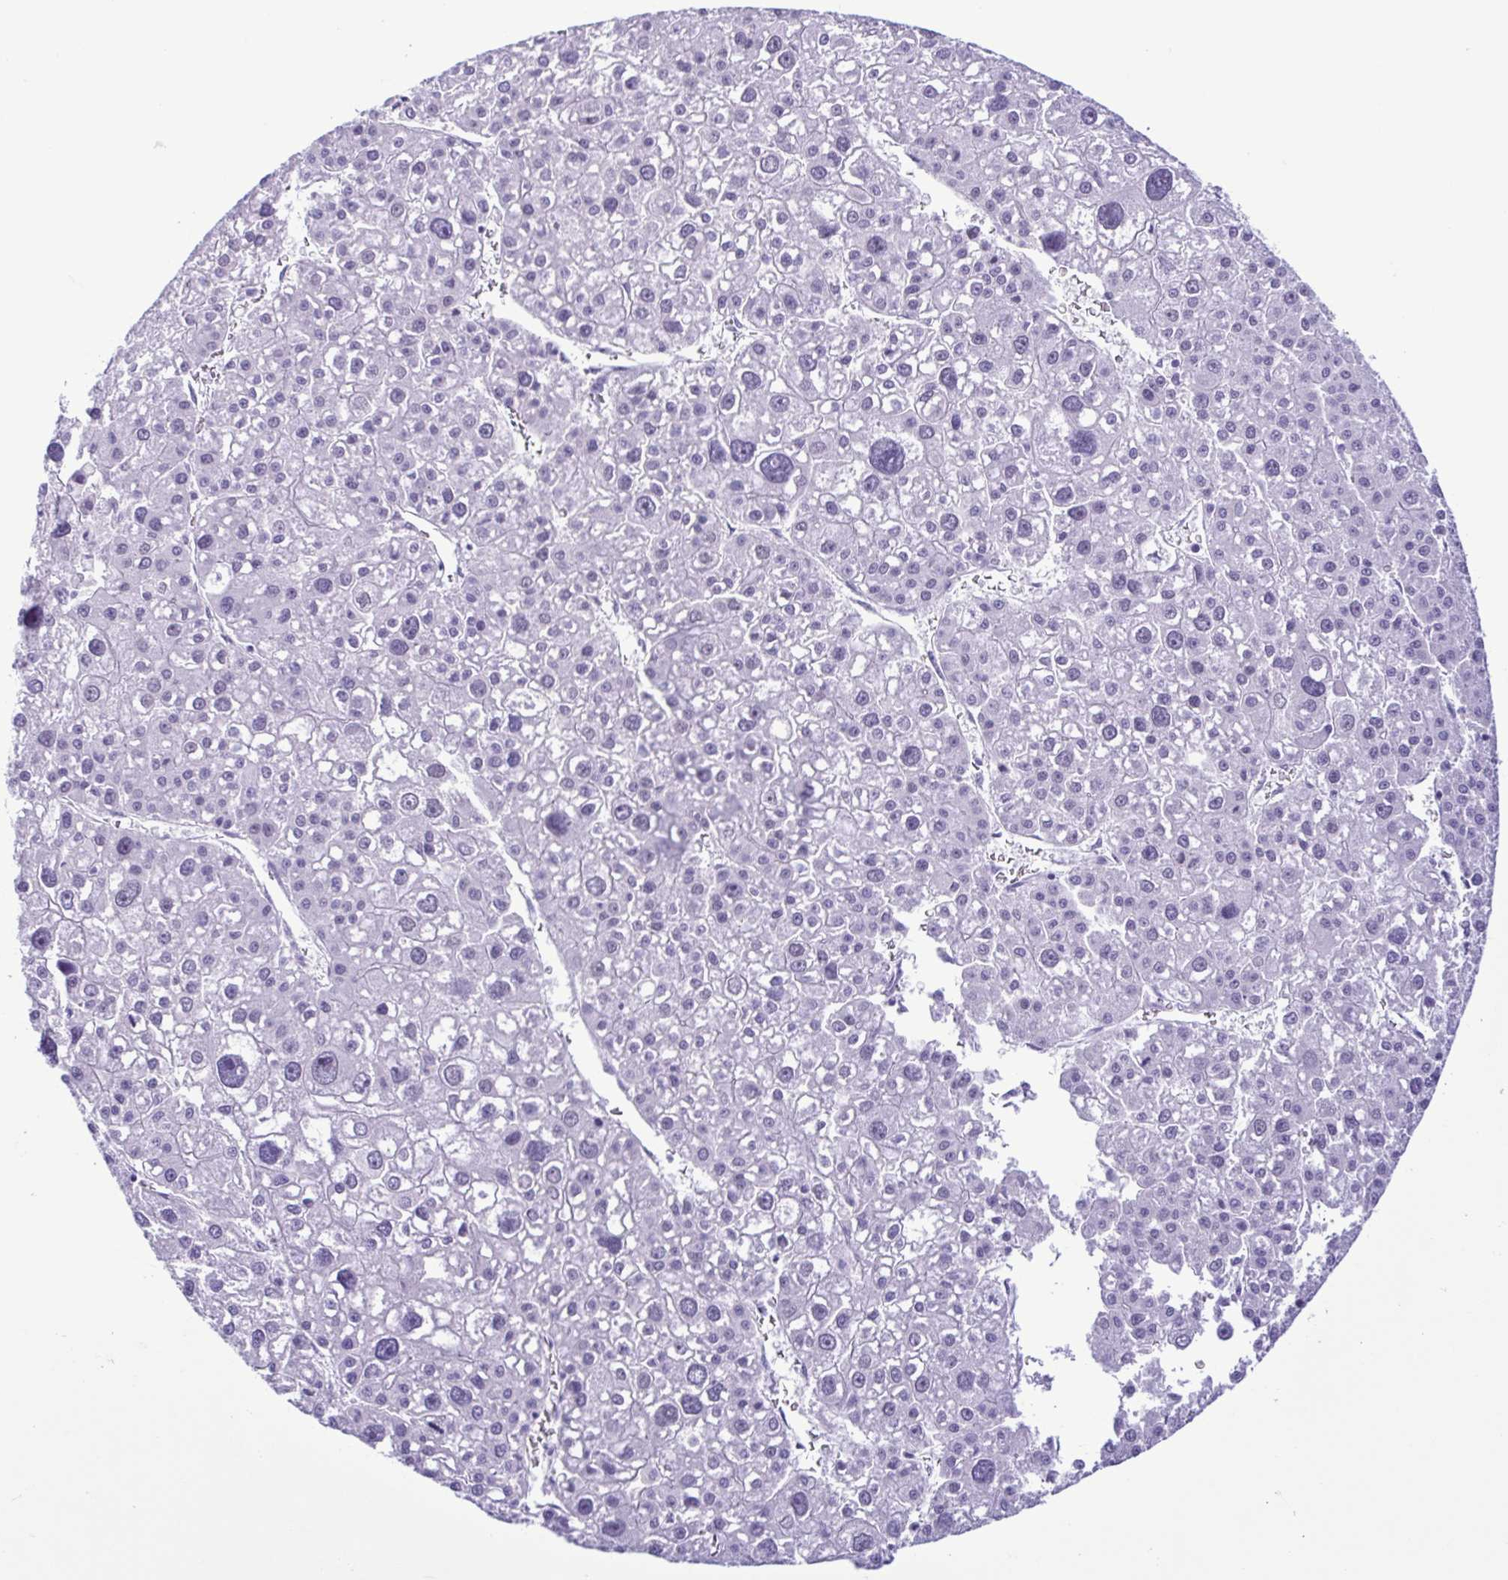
{"staining": {"intensity": "negative", "quantity": "none", "location": "none"}, "tissue": "liver cancer", "cell_type": "Tumor cells", "image_type": "cancer", "snomed": [{"axis": "morphology", "description": "Carcinoma, Hepatocellular, NOS"}, {"axis": "topography", "description": "Liver"}], "caption": "Tumor cells are negative for protein expression in human liver cancer (hepatocellular carcinoma). The staining is performed using DAB (3,3'-diaminobenzidine) brown chromogen with nuclei counter-stained in using hematoxylin.", "gene": "SPATA16", "patient": {"sex": "male", "age": 73}}